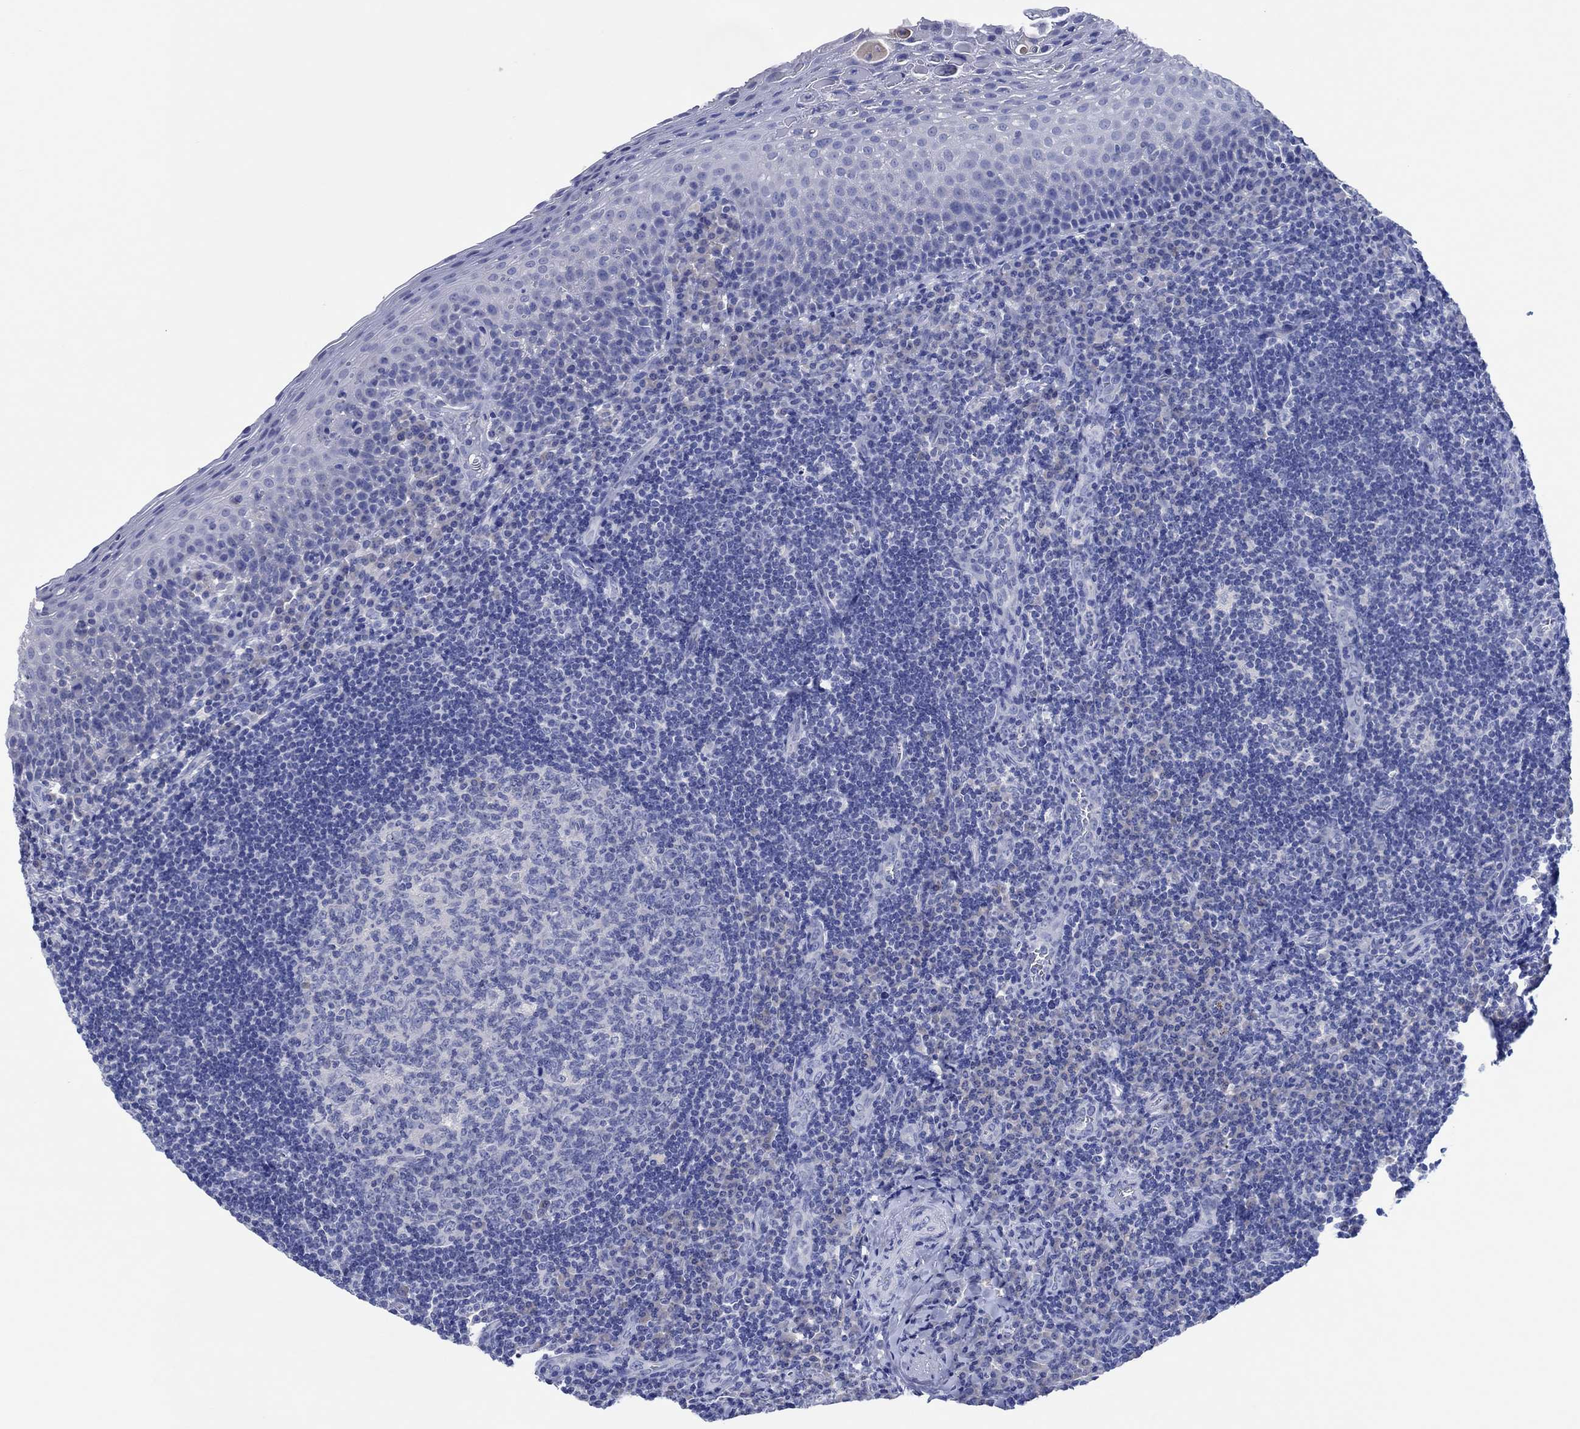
{"staining": {"intensity": "negative", "quantity": "none", "location": "none"}, "tissue": "tonsil", "cell_type": "Germinal center cells", "image_type": "normal", "snomed": [{"axis": "morphology", "description": "Normal tissue, NOS"}, {"axis": "morphology", "description": "Inflammation, NOS"}, {"axis": "topography", "description": "Tonsil"}], "caption": "Immunohistochemistry (IHC) image of normal human tonsil stained for a protein (brown), which shows no staining in germinal center cells.", "gene": "CPNE6", "patient": {"sex": "female", "age": 31}}